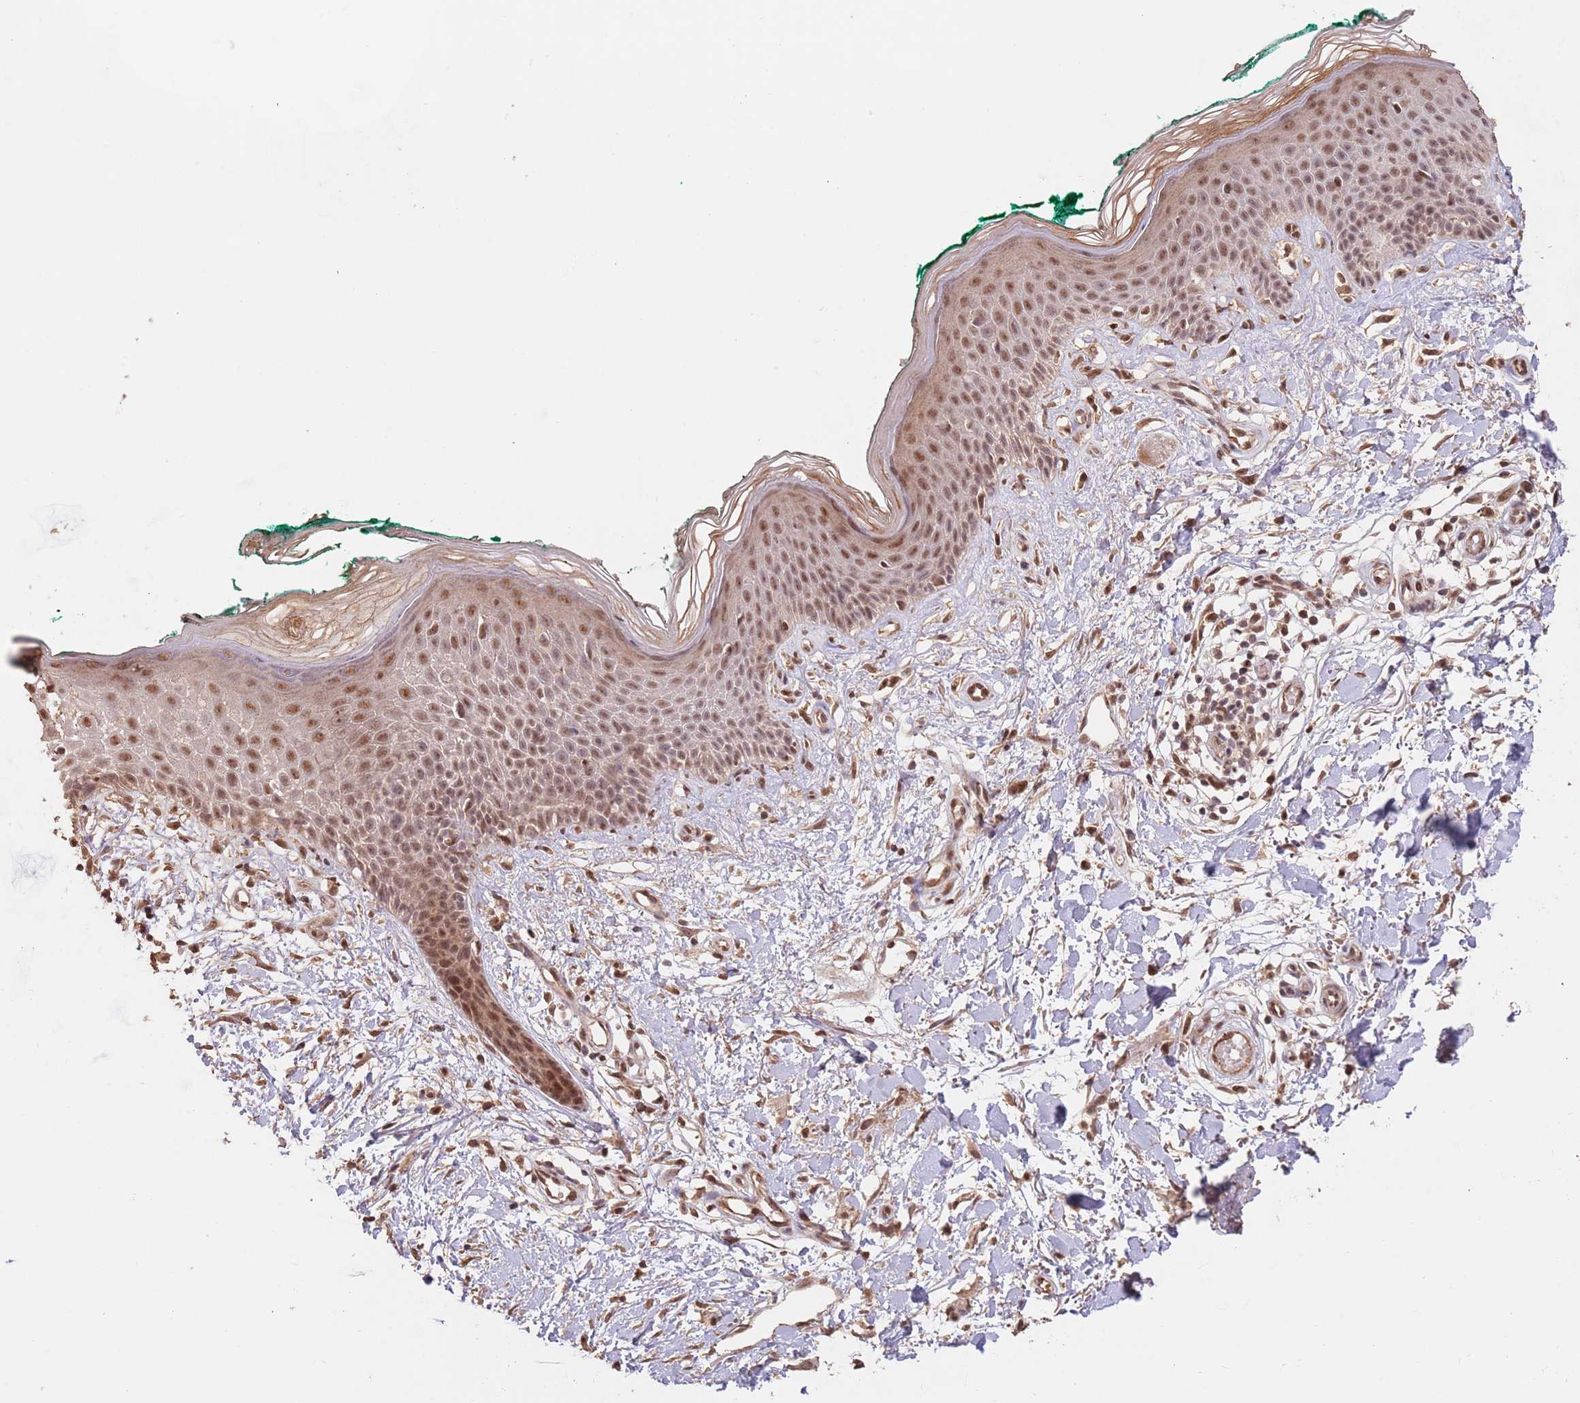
{"staining": {"intensity": "moderate", "quantity": ">75%", "location": "cytoplasmic/membranous,nuclear"}, "tissue": "skin", "cell_type": "Fibroblasts", "image_type": "normal", "snomed": [{"axis": "morphology", "description": "Normal tissue, NOS"}, {"axis": "morphology", "description": "Malignant melanoma, NOS"}, {"axis": "topography", "description": "Skin"}], "caption": "This photomicrograph demonstrates immunohistochemistry (IHC) staining of normal skin, with medium moderate cytoplasmic/membranous,nuclear expression in approximately >75% of fibroblasts.", "gene": "RFXANK", "patient": {"sex": "male", "age": 62}}